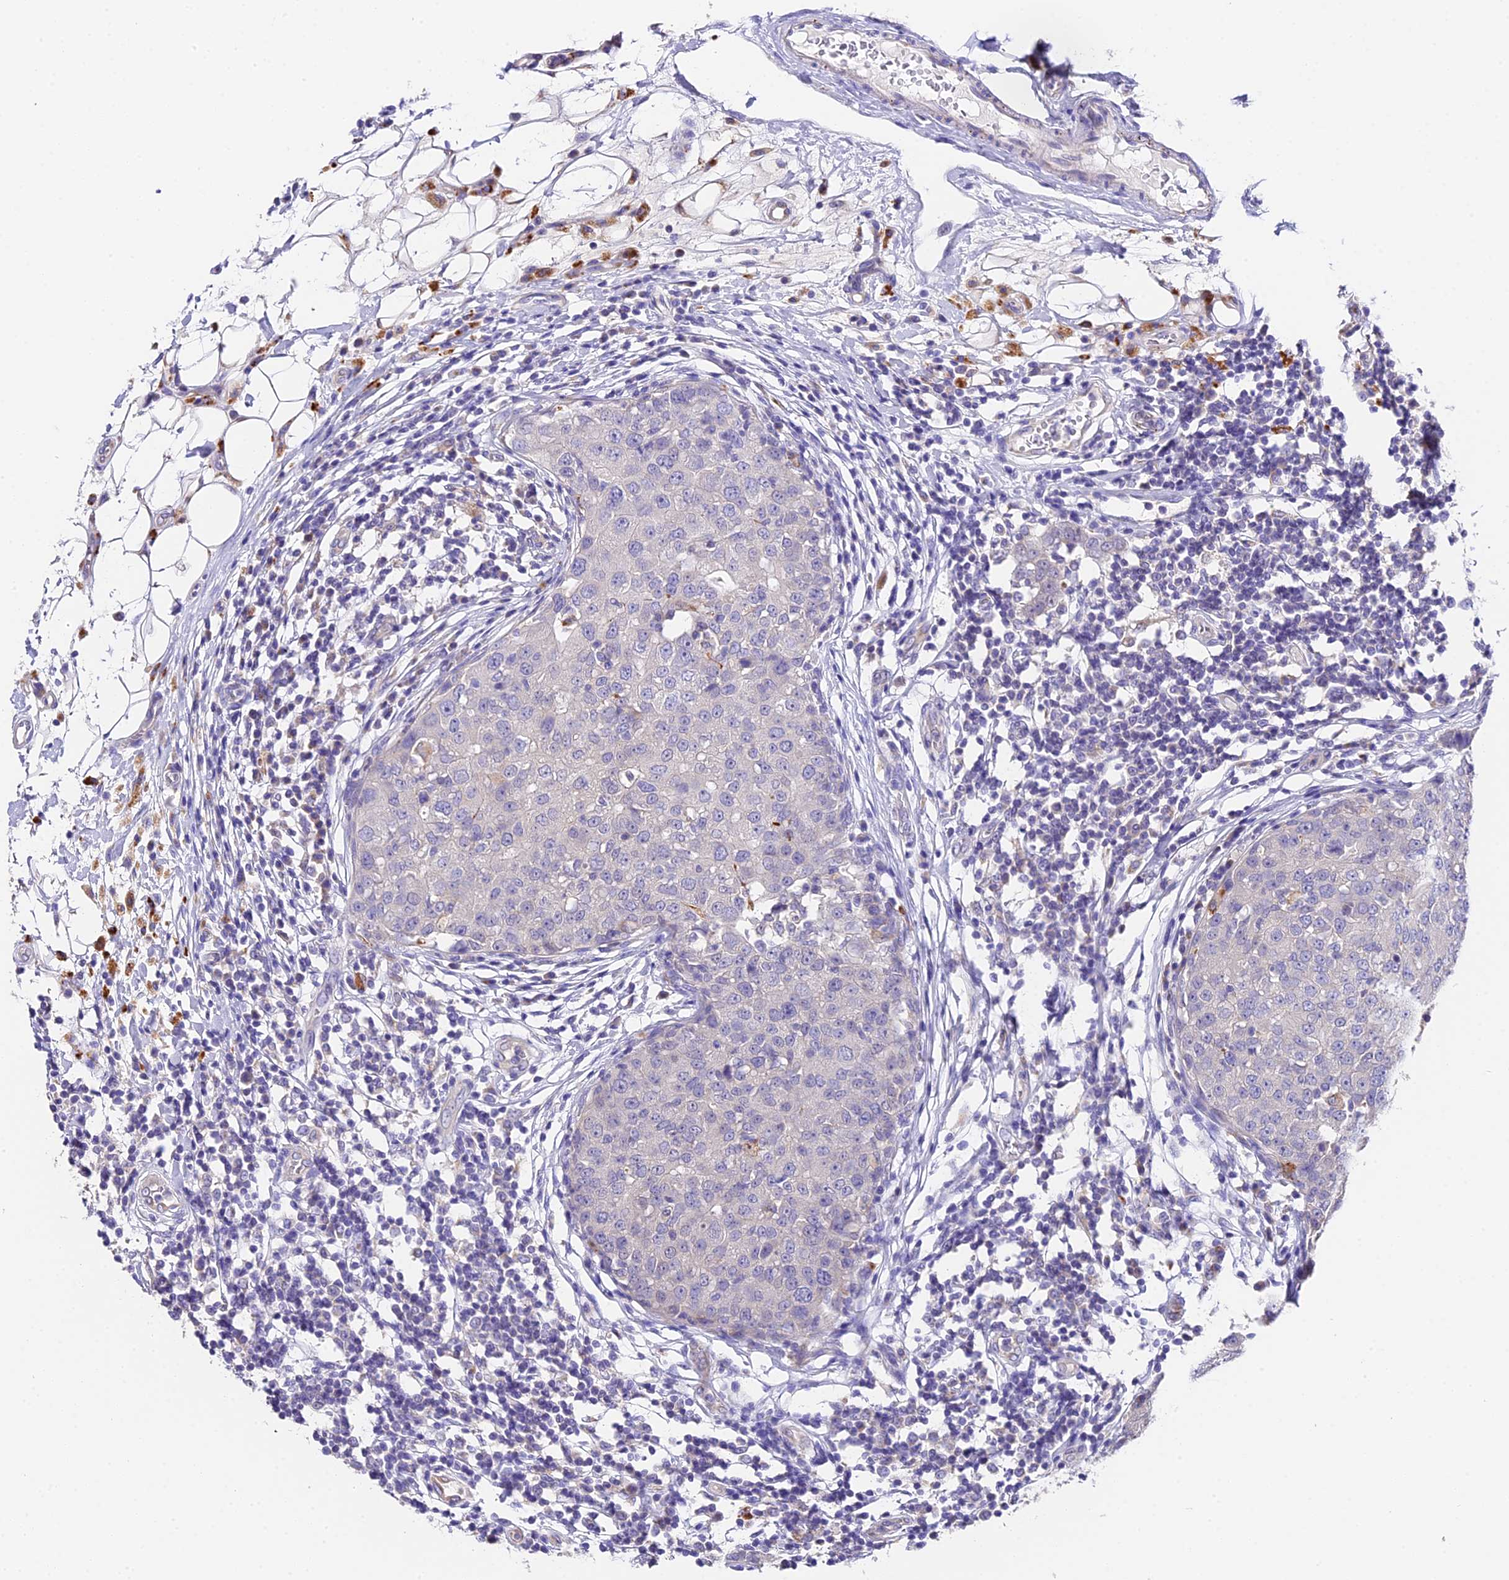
{"staining": {"intensity": "negative", "quantity": "none", "location": "none"}, "tissue": "breast cancer", "cell_type": "Tumor cells", "image_type": "cancer", "snomed": [{"axis": "morphology", "description": "Duct carcinoma"}, {"axis": "topography", "description": "Breast"}], "caption": "This is an immunohistochemistry micrograph of invasive ductal carcinoma (breast). There is no positivity in tumor cells.", "gene": "LYPD6", "patient": {"sex": "female", "age": 27}}